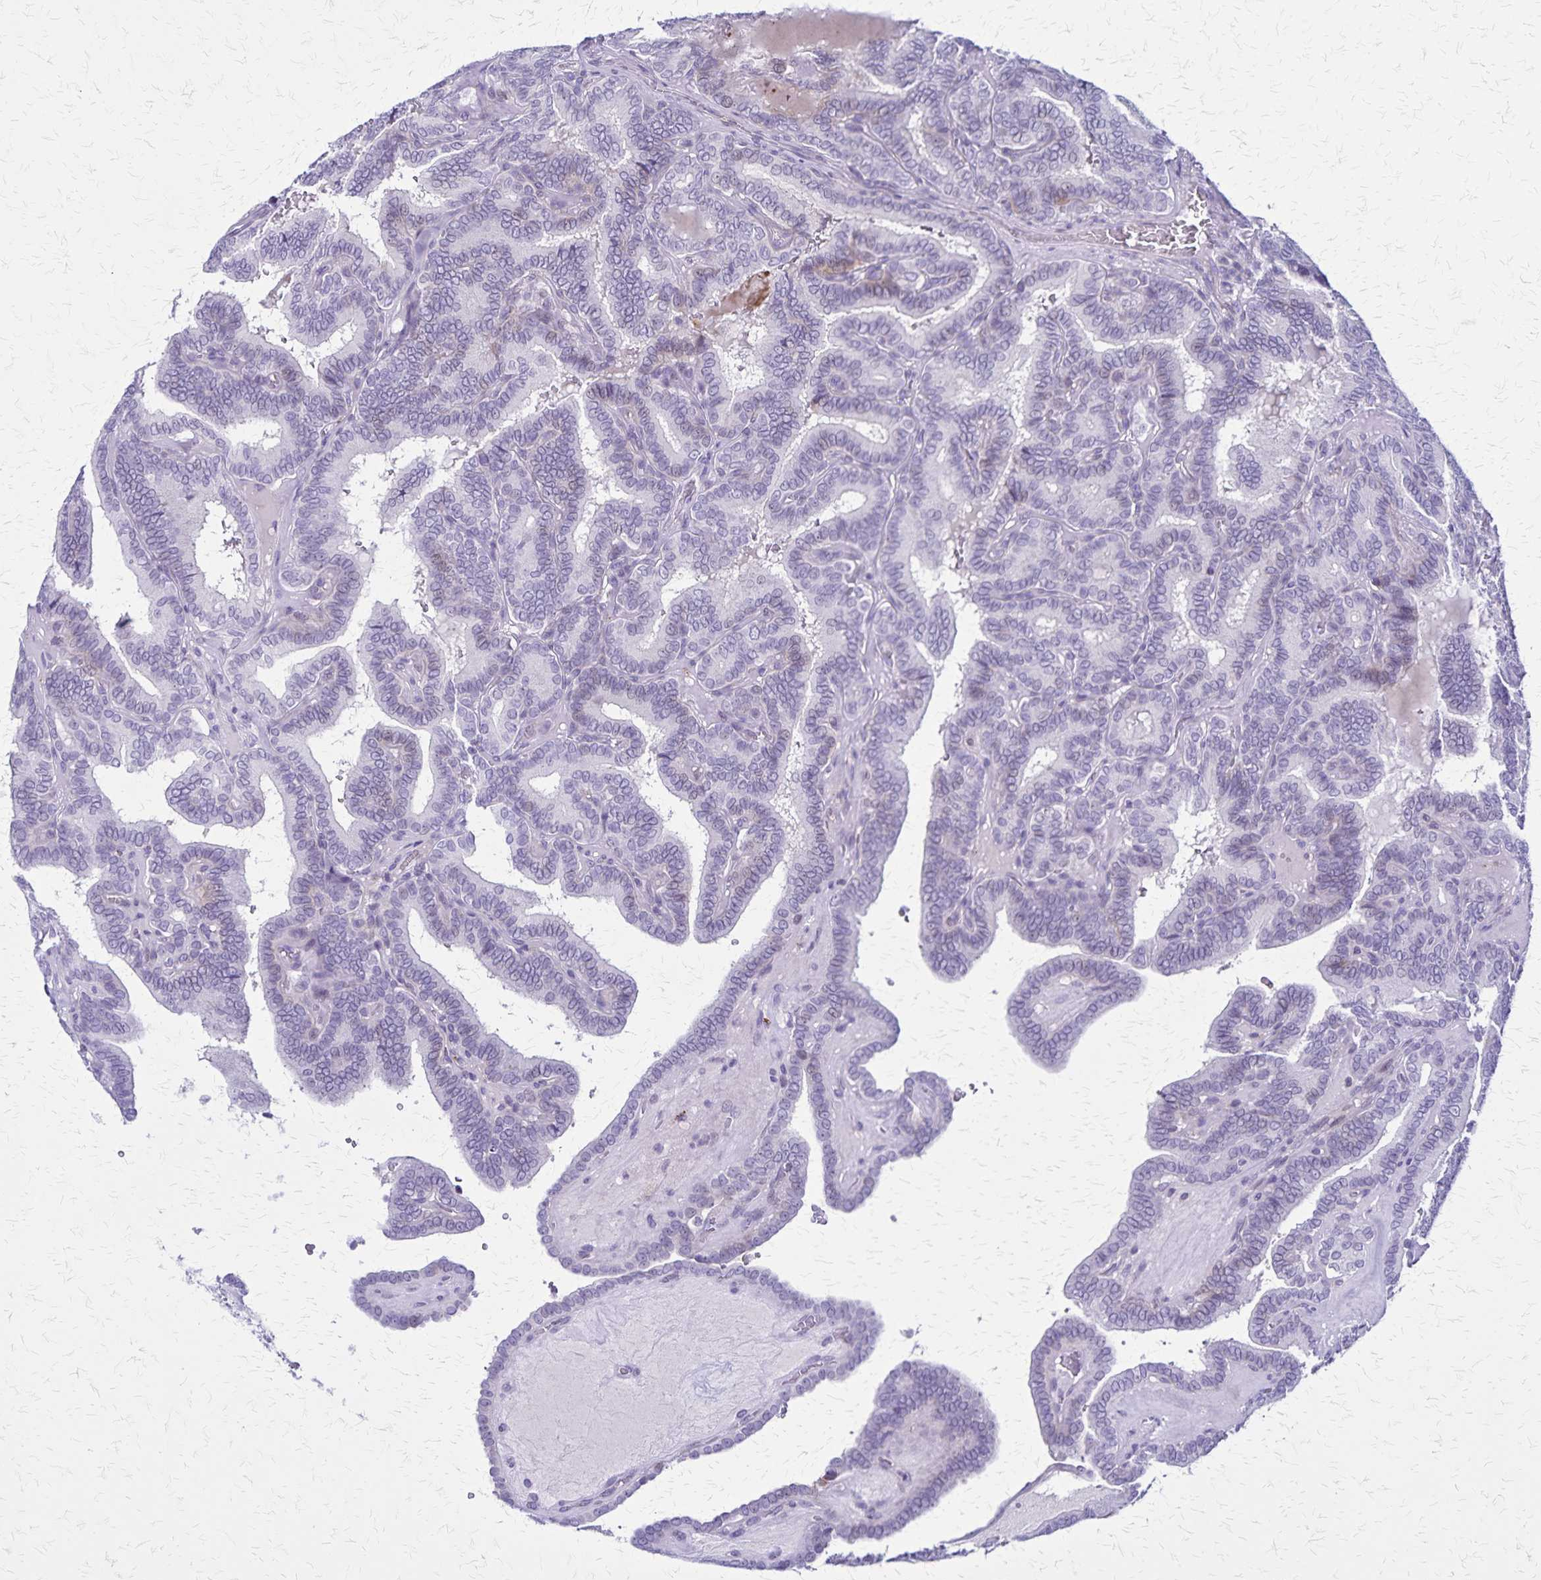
{"staining": {"intensity": "negative", "quantity": "none", "location": "none"}, "tissue": "thyroid cancer", "cell_type": "Tumor cells", "image_type": "cancer", "snomed": [{"axis": "morphology", "description": "Papillary adenocarcinoma, NOS"}, {"axis": "topography", "description": "Thyroid gland"}], "caption": "This is an immunohistochemistry photomicrograph of thyroid cancer. There is no expression in tumor cells.", "gene": "OR51B5", "patient": {"sex": "female", "age": 21}}